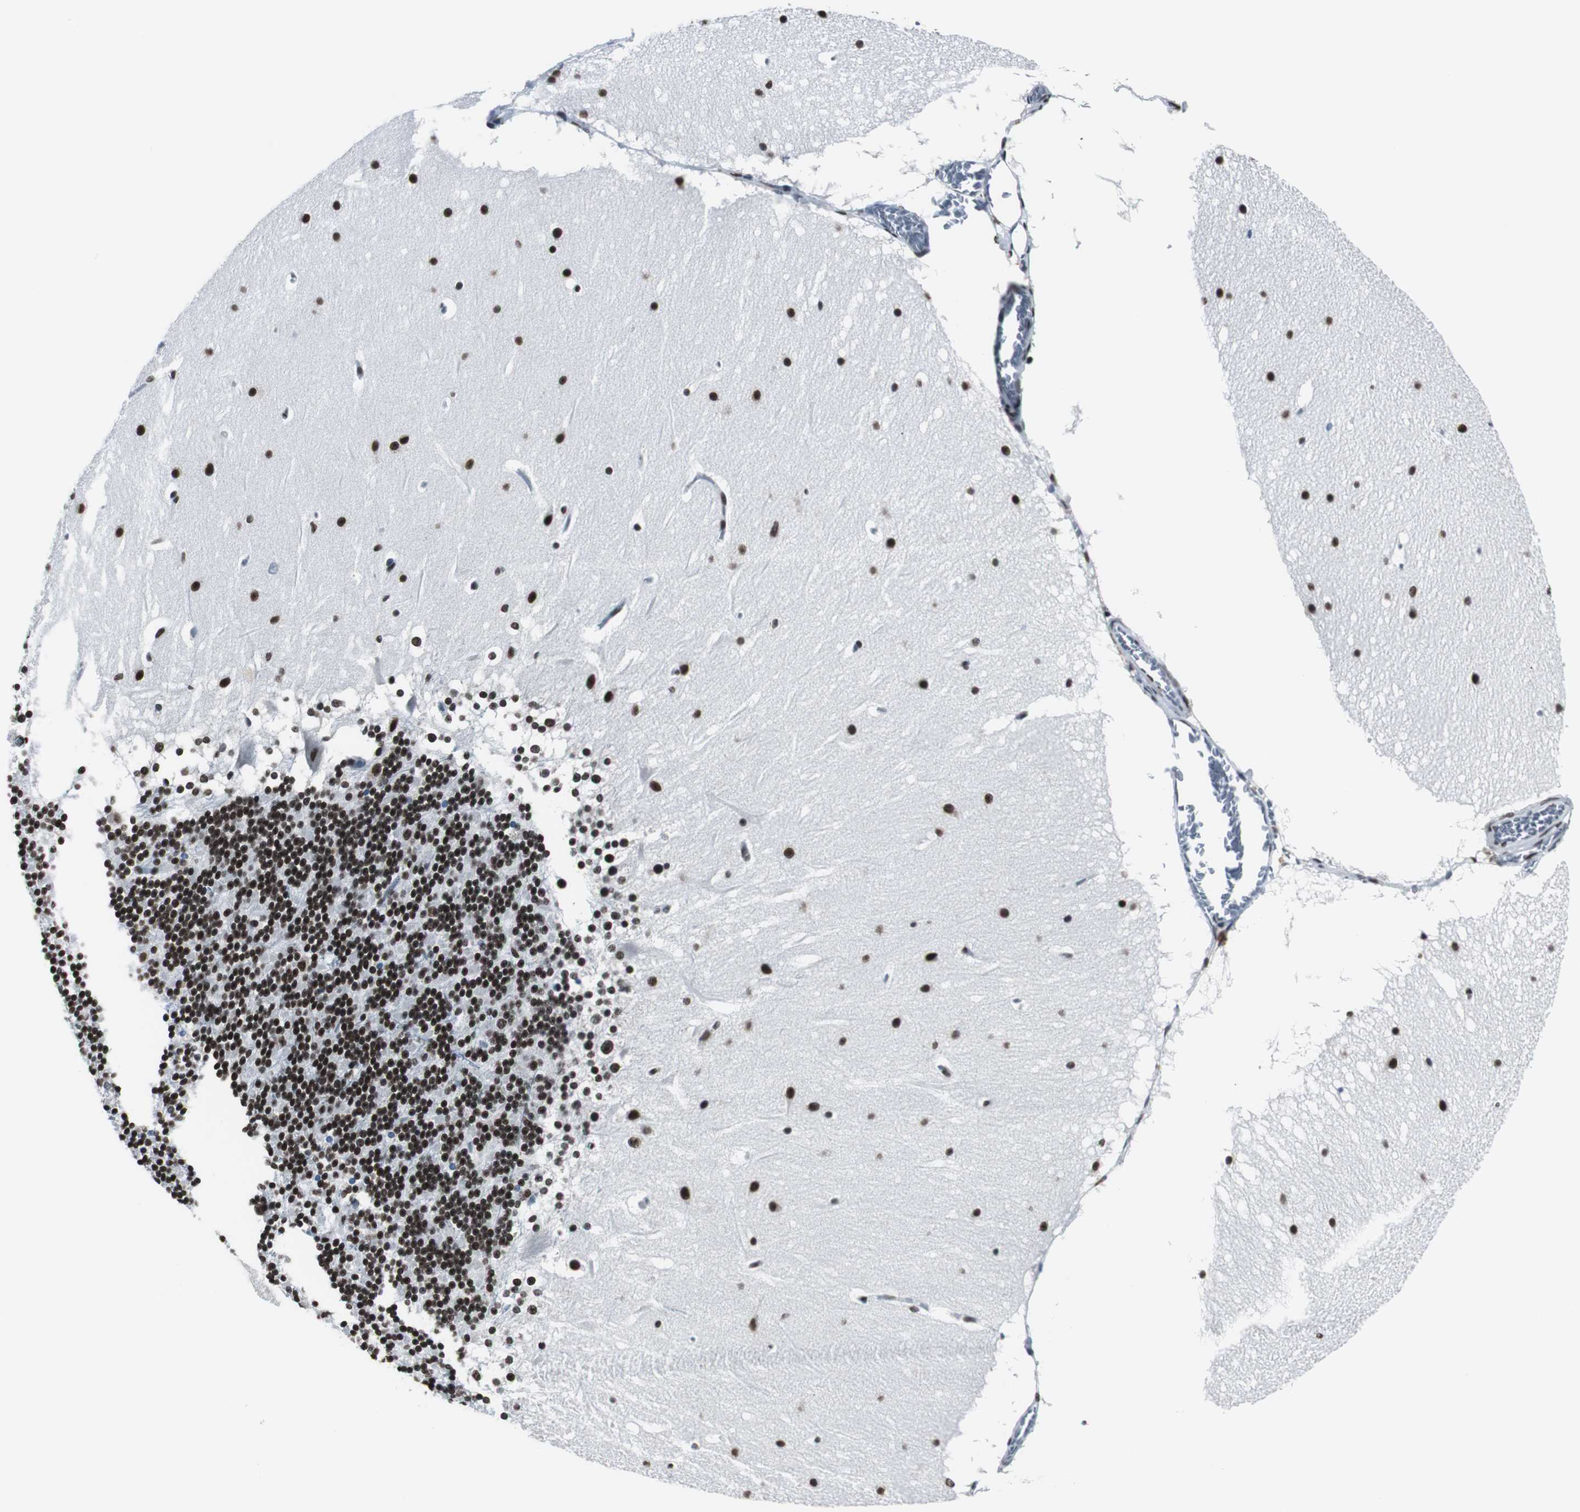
{"staining": {"intensity": "strong", "quantity": ">75%", "location": "nuclear"}, "tissue": "cerebellum", "cell_type": "Cells in granular layer", "image_type": "normal", "snomed": [{"axis": "morphology", "description": "Normal tissue, NOS"}, {"axis": "topography", "description": "Cerebellum"}], "caption": "Immunohistochemical staining of normal human cerebellum exhibits strong nuclear protein positivity in approximately >75% of cells in granular layer.", "gene": "XRCC1", "patient": {"sex": "female", "age": 19}}